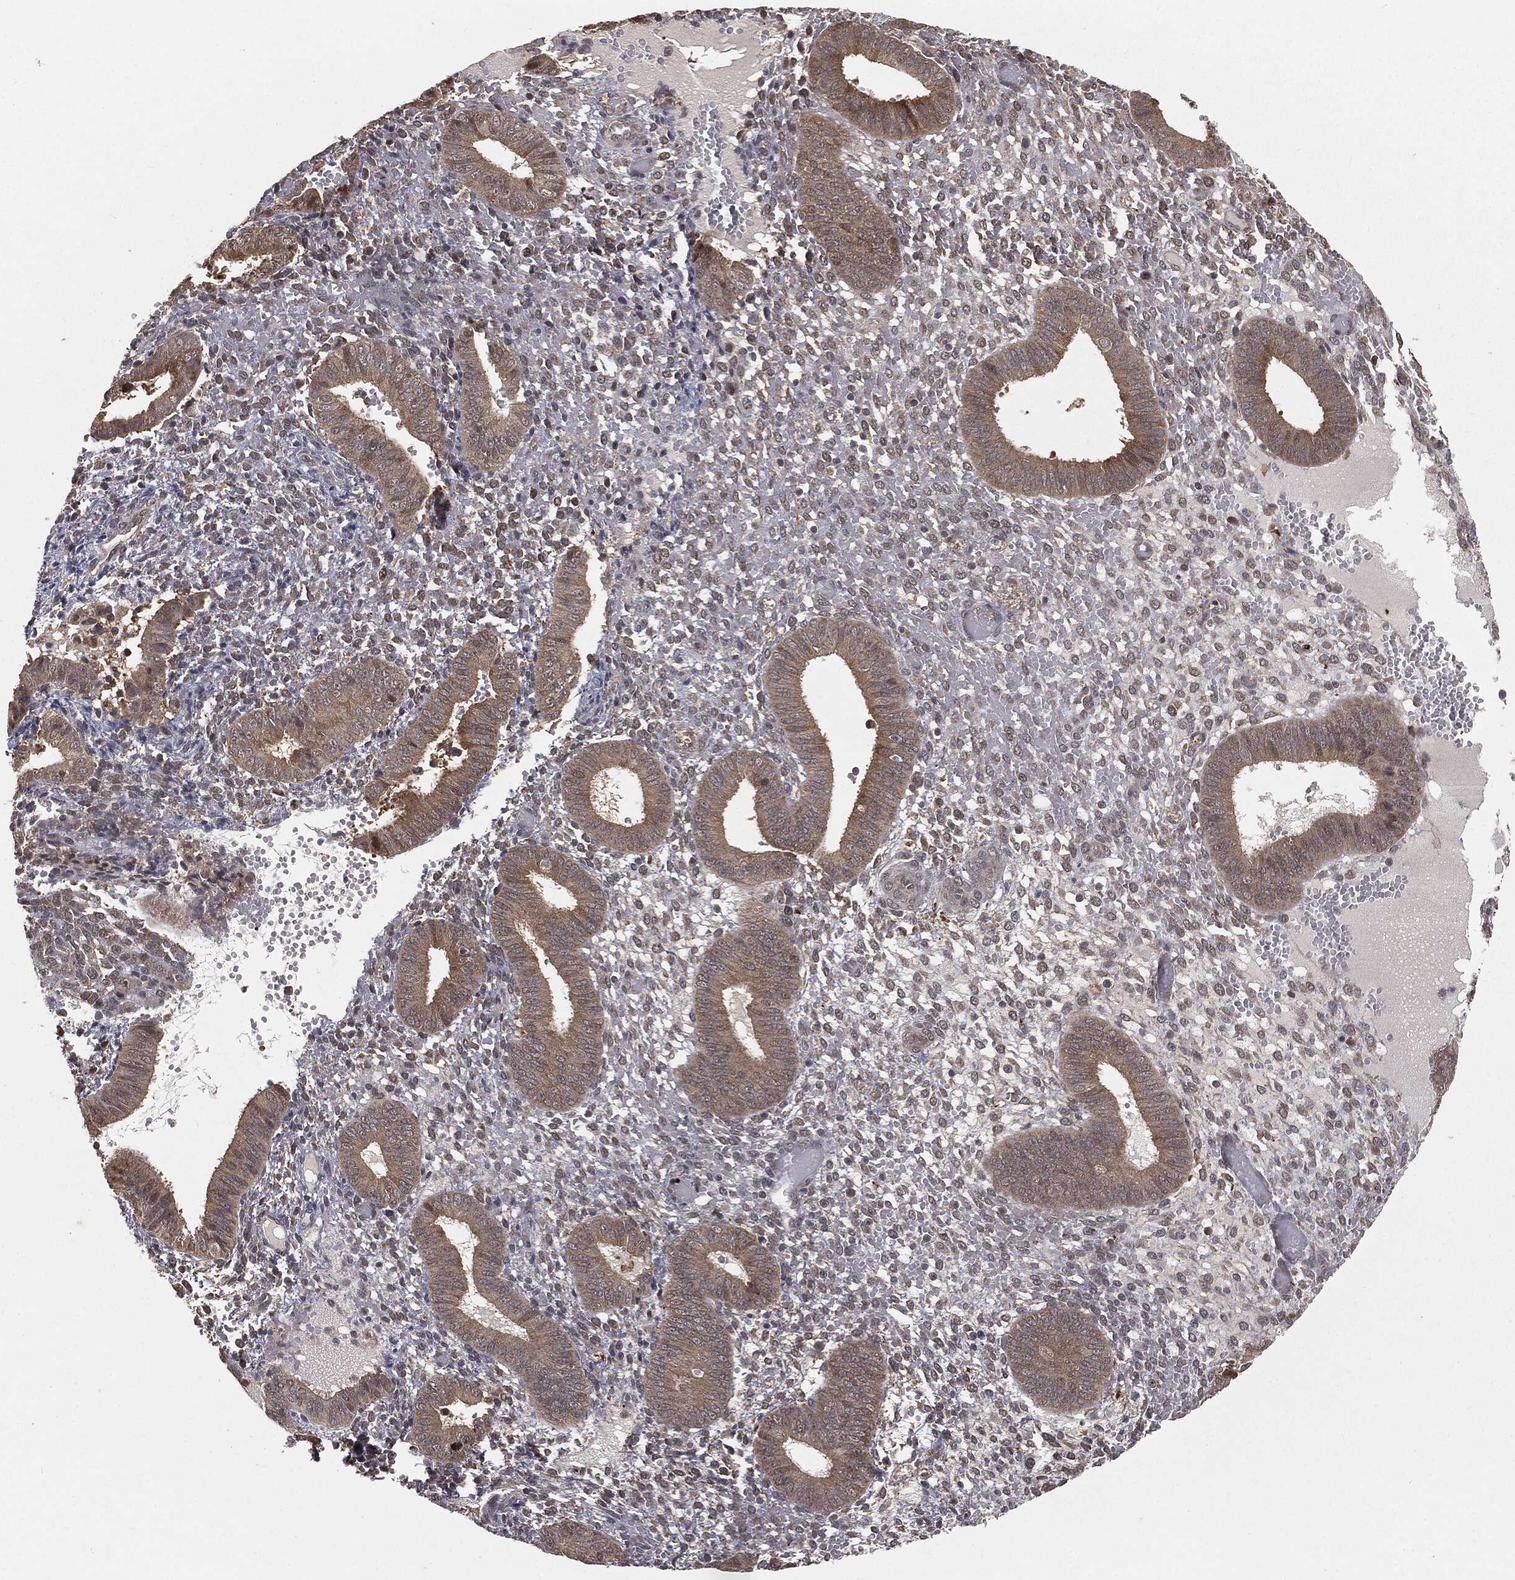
{"staining": {"intensity": "negative", "quantity": "none", "location": "none"}, "tissue": "endometrium", "cell_type": "Cells in endometrial stroma", "image_type": "normal", "snomed": [{"axis": "morphology", "description": "Normal tissue, NOS"}, {"axis": "topography", "description": "Endometrium"}], "caption": "This image is of normal endometrium stained with immunohistochemistry to label a protein in brown with the nuclei are counter-stained blue. There is no staining in cells in endometrial stroma.", "gene": "FBXO7", "patient": {"sex": "female", "age": 42}}